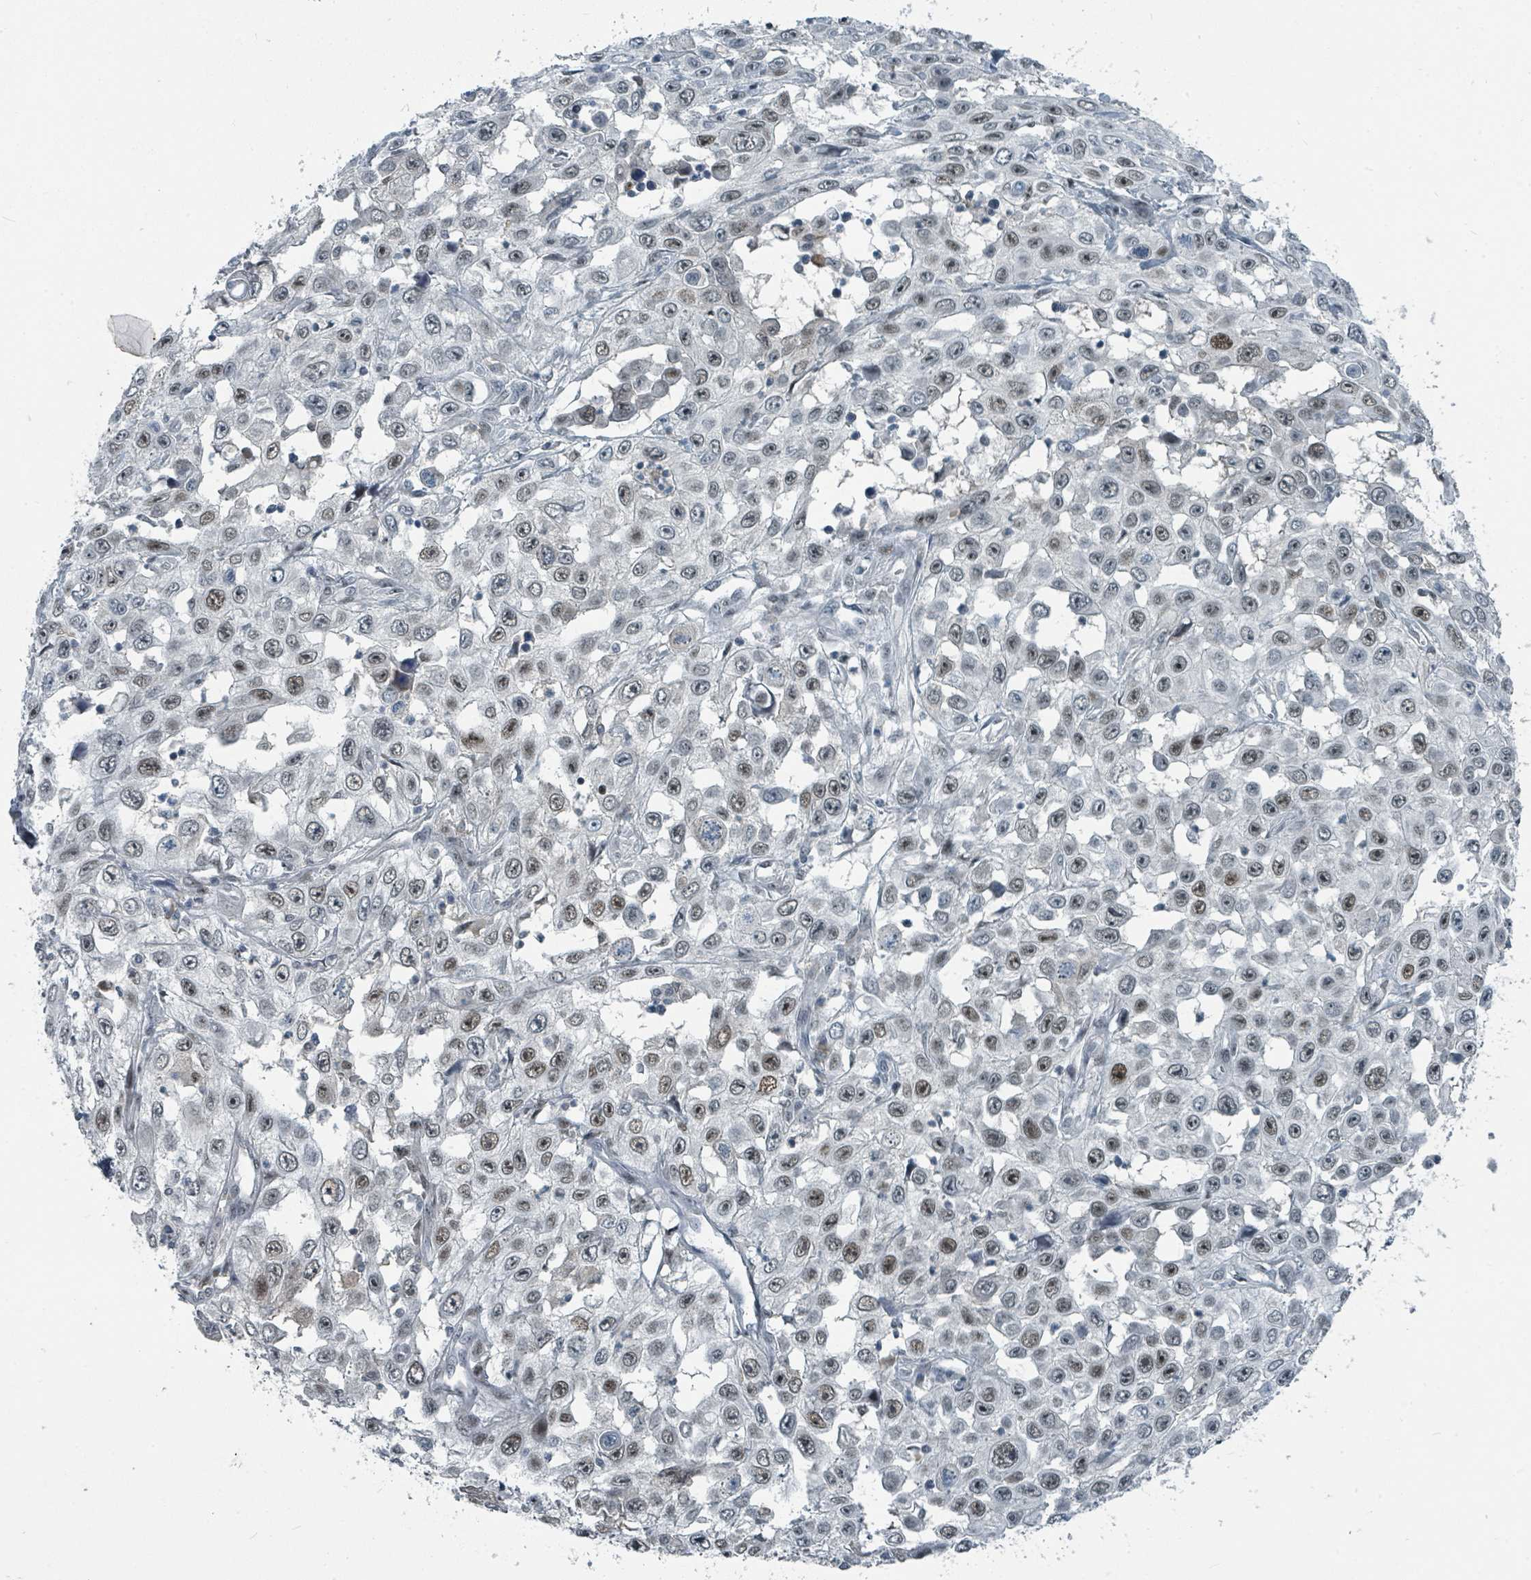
{"staining": {"intensity": "moderate", "quantity": "25%-75%", "location": "nuclear"}, "tissue": "skin cancer", "cell_type": "Tumor cells", "image_type": "cancer", "snomed": [{"axis": "morphology", "description": "Squamous cell carcinoma, NOS"}, {"axis": "topography", "description": "Skin"}], "caption": "Skin cancer stained with DAB immunohistochemistry demonstrates medium levels of moderate nuclear expression in about 25%-75% of tumor cells.", "gene": "UCK1", "patient": {"sex": "male", "age": 82}}